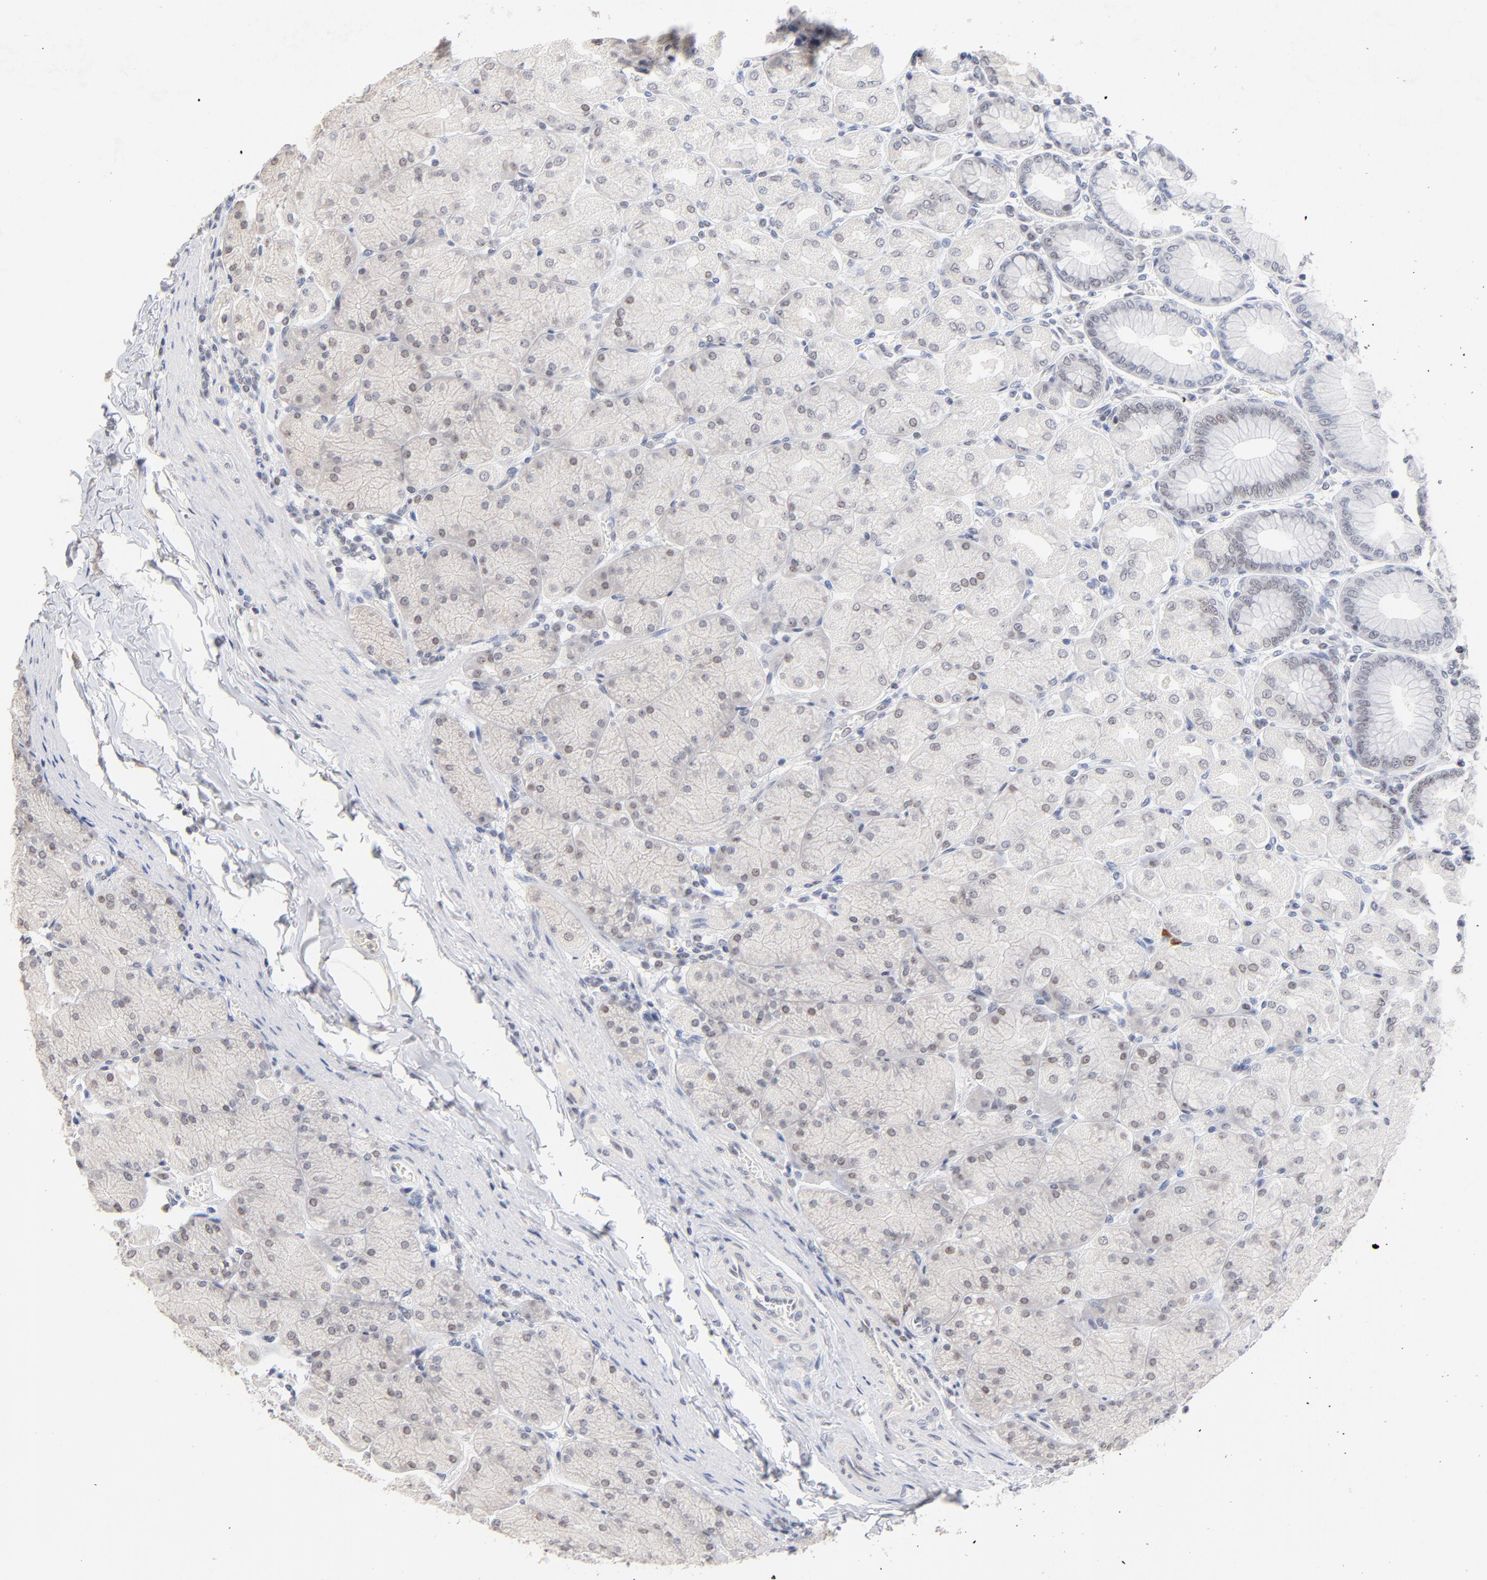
{"staining": {"intensity": "weak", "quantity": "<25%", "location": "nuclear"}, "tissue": "stomach", "cell_type": "Glandular cells", "image_type": "normal", "snomed": [{"axis": "morphology", "description": "Normal tissue, NOS"}, {"axis": "topography", "description": "Stomach, upper"}], "caption": "This is a micrograph of immunohistochemistry staining of unremarkable stomach, which shows no staining in glandular cells.", "gene": "ORC2", "patient": {"sex": "female", "age": 56}}